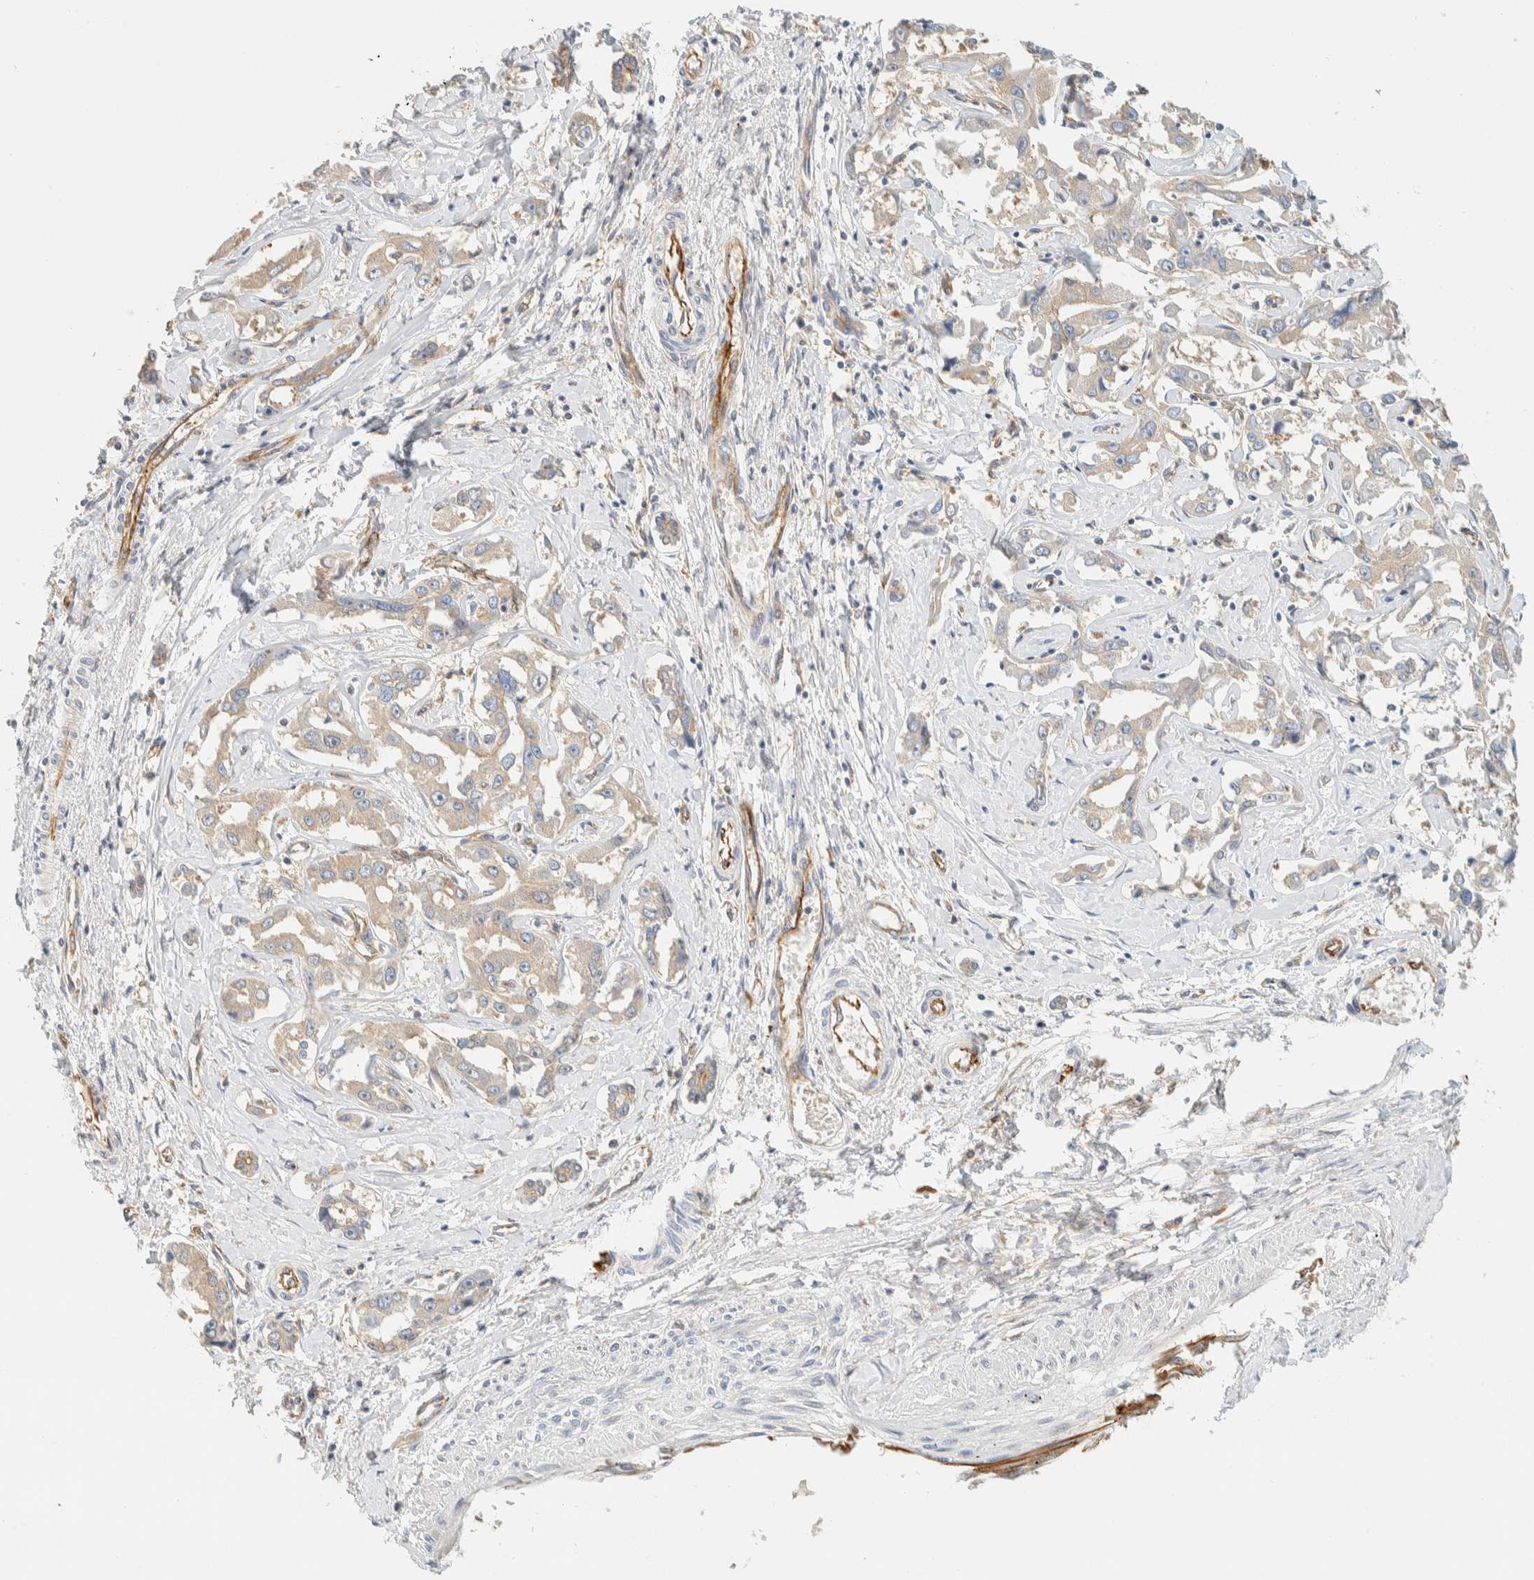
{"staining": {"intensity": "weak", "quantity": "25%-75%", "location": "cytoplasmic/membranous"}, "tissue": "liver cancer", "cell_type": "Tumor cells", "image_type": "cancer", "snomed": [{"axis": "morphology", "description": "Cholangiocarcinoma"}, {"axis": "topography", "description": "Liver"}], "caption": "Weak cytoplasmic/membranous staining for a protein is present in about 25%-75% of tumor cells of cholangiocarcinoma (liver) using immunohistochemistry (IHC).", "gene": "LIMA1", "patient": {"sex": "male", "age": 59}}